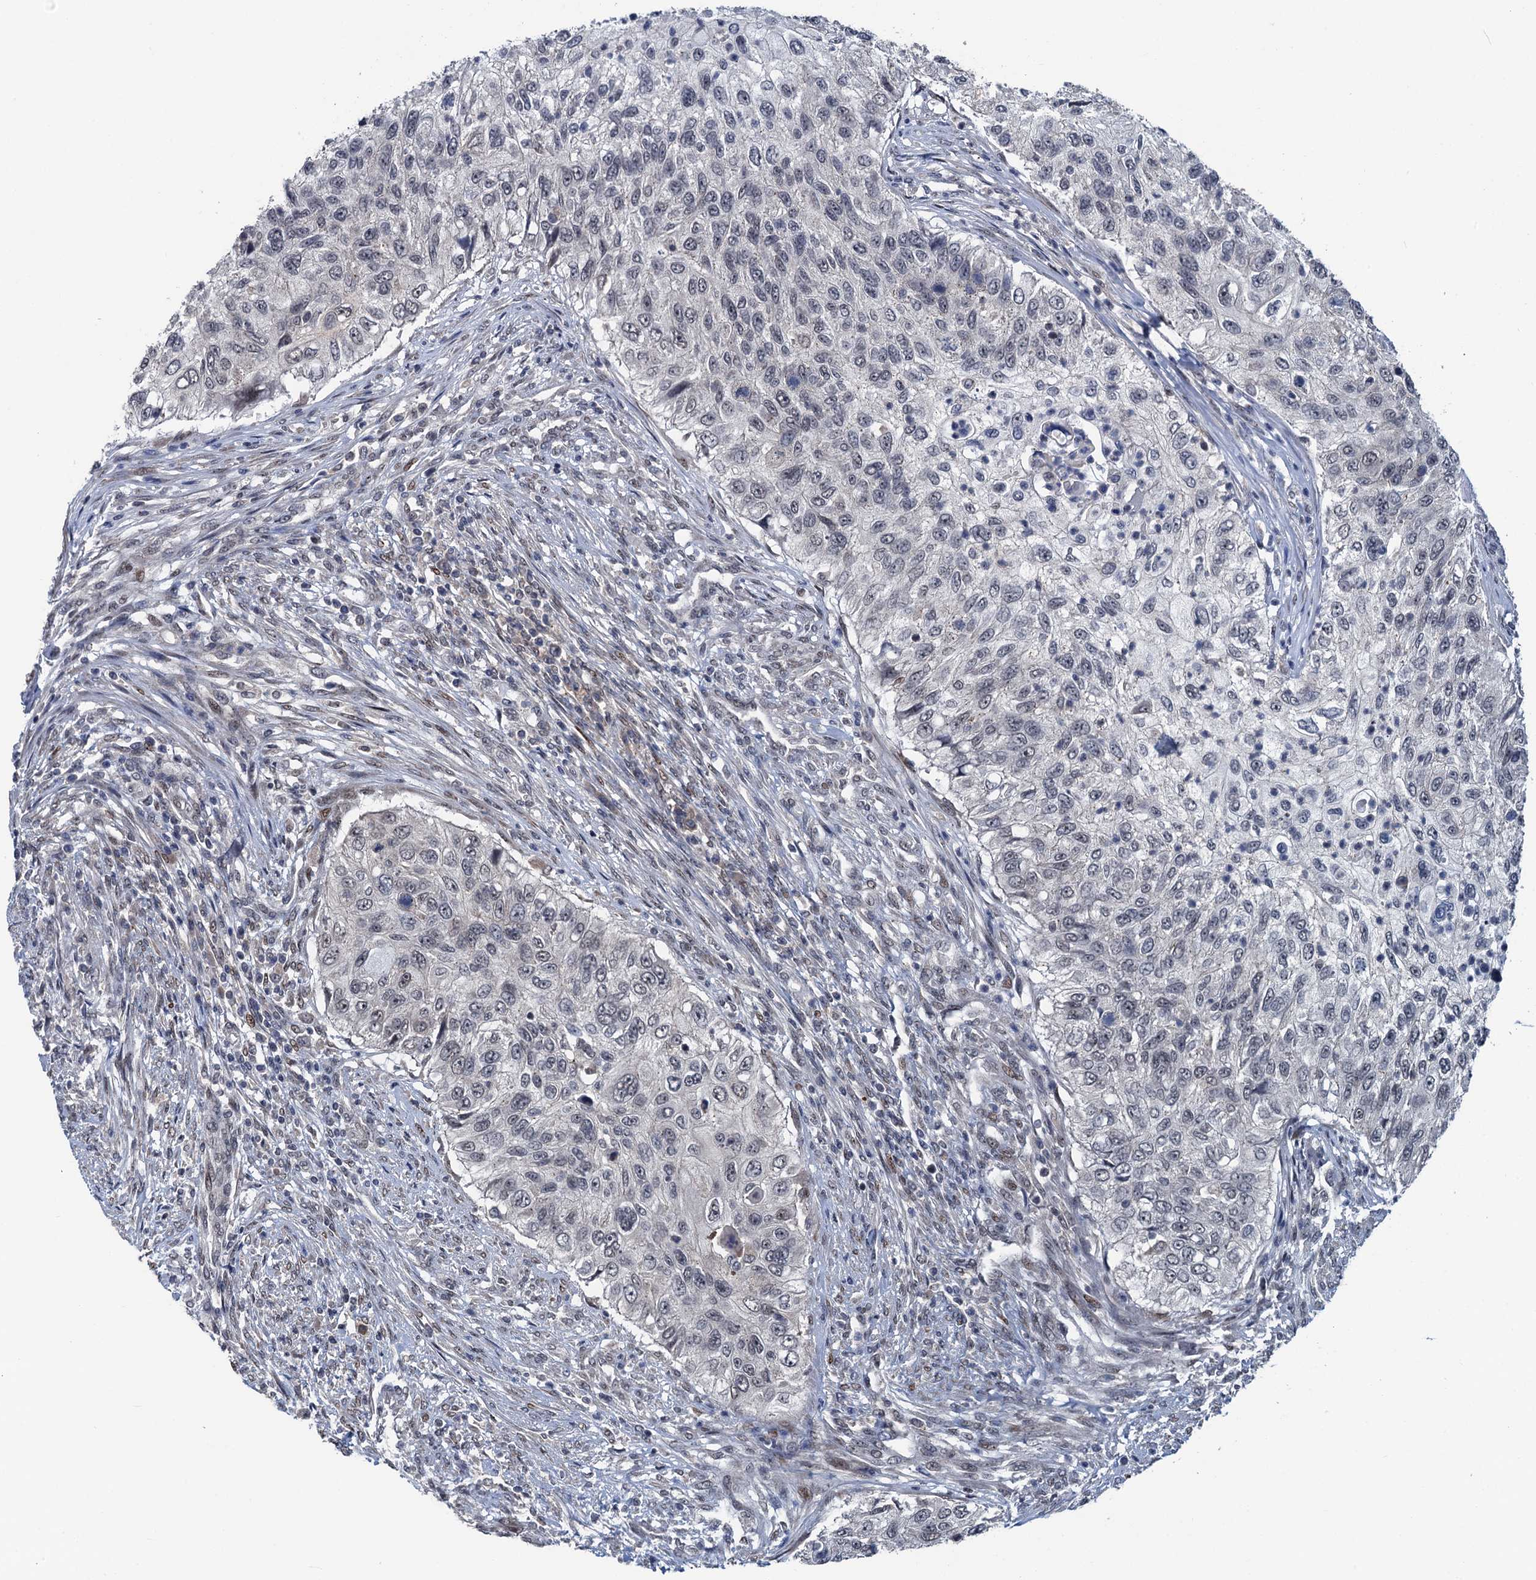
{"staining": {"intensity": "negative", "quantity": "none", "location": "none"}, "tissue": "urothelial cancer", "cell_type": "Tumor cells", "image_type": "cancer", "snomed": [{"axis": "morphology", "description": "Urothelial carcinoma, High grade"}, {"axis": "topography", "description": "Urinary bladder"}], "caption": "Urothelial cancer was stained to show a protein in brown. There is no significant positivity in tumor cells. (Stains: DAB immunohistochemistry with hematoxylin counter stain, Microscopy: brightfield microscopy at high magnification).", "gene": "RASSF4", "patient": {"sex": "female", "age": 60}}